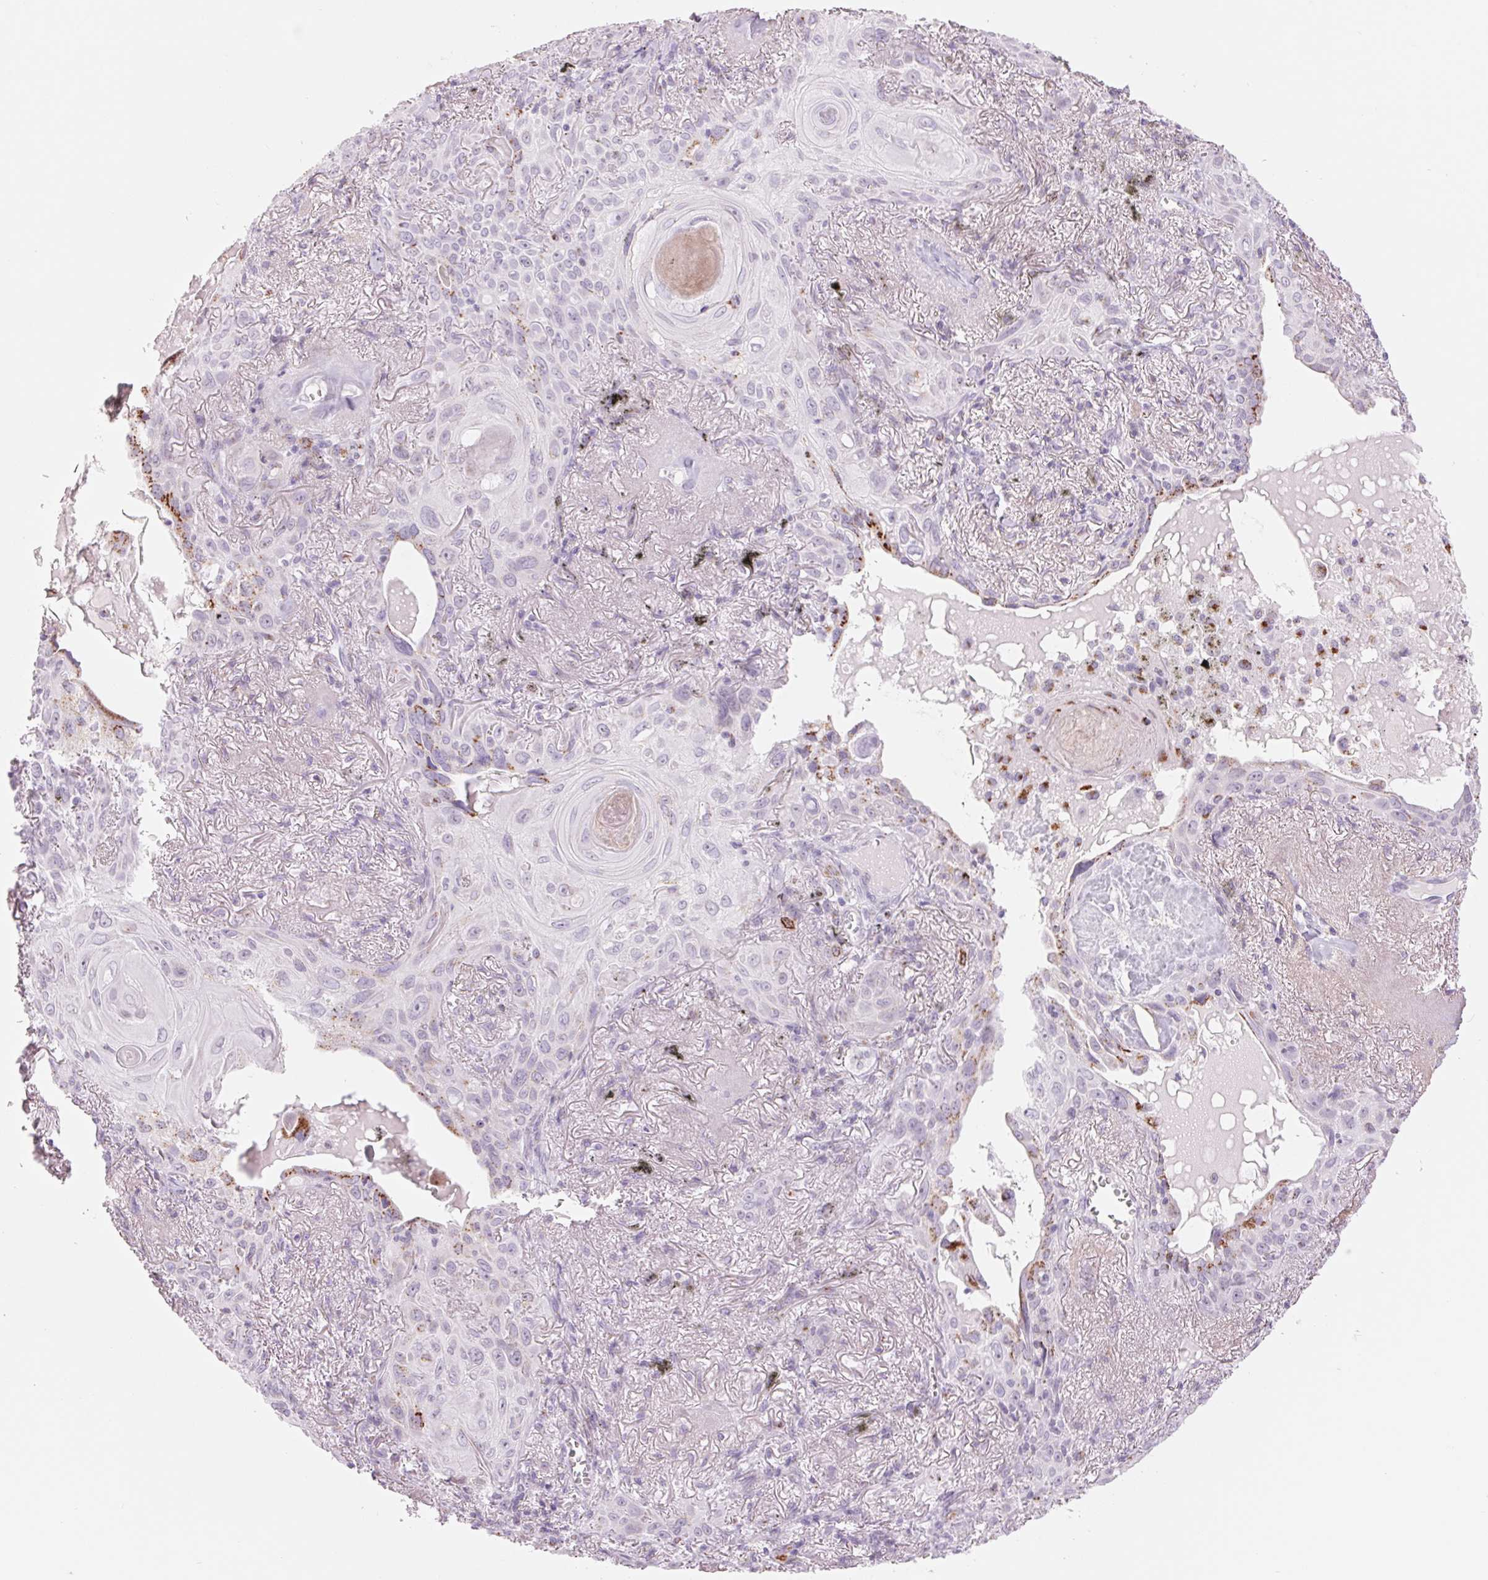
{"staining": {"intensity": "moderate", "quantity": "<25%", "location": "cytoplasmic/membranous"}, "tissue": "lung cancer", "cell_type": "Tumor cells", "image_type": "cancer", "snomed": [{"axis": "morphology", "description": "Squamous cell carcinoma, NOS"}, {"axis": "topography", "description": "Lung"}], "caption": "DAB immunohistochemical staining of lung cancer (squamous cell carcinoma) exhibits moderate cytoplasmic/membranous protein positivity in about <25% of tumor cells.", "gene": "GALNT7", "patient": {"sex": "male", "age": 79}}